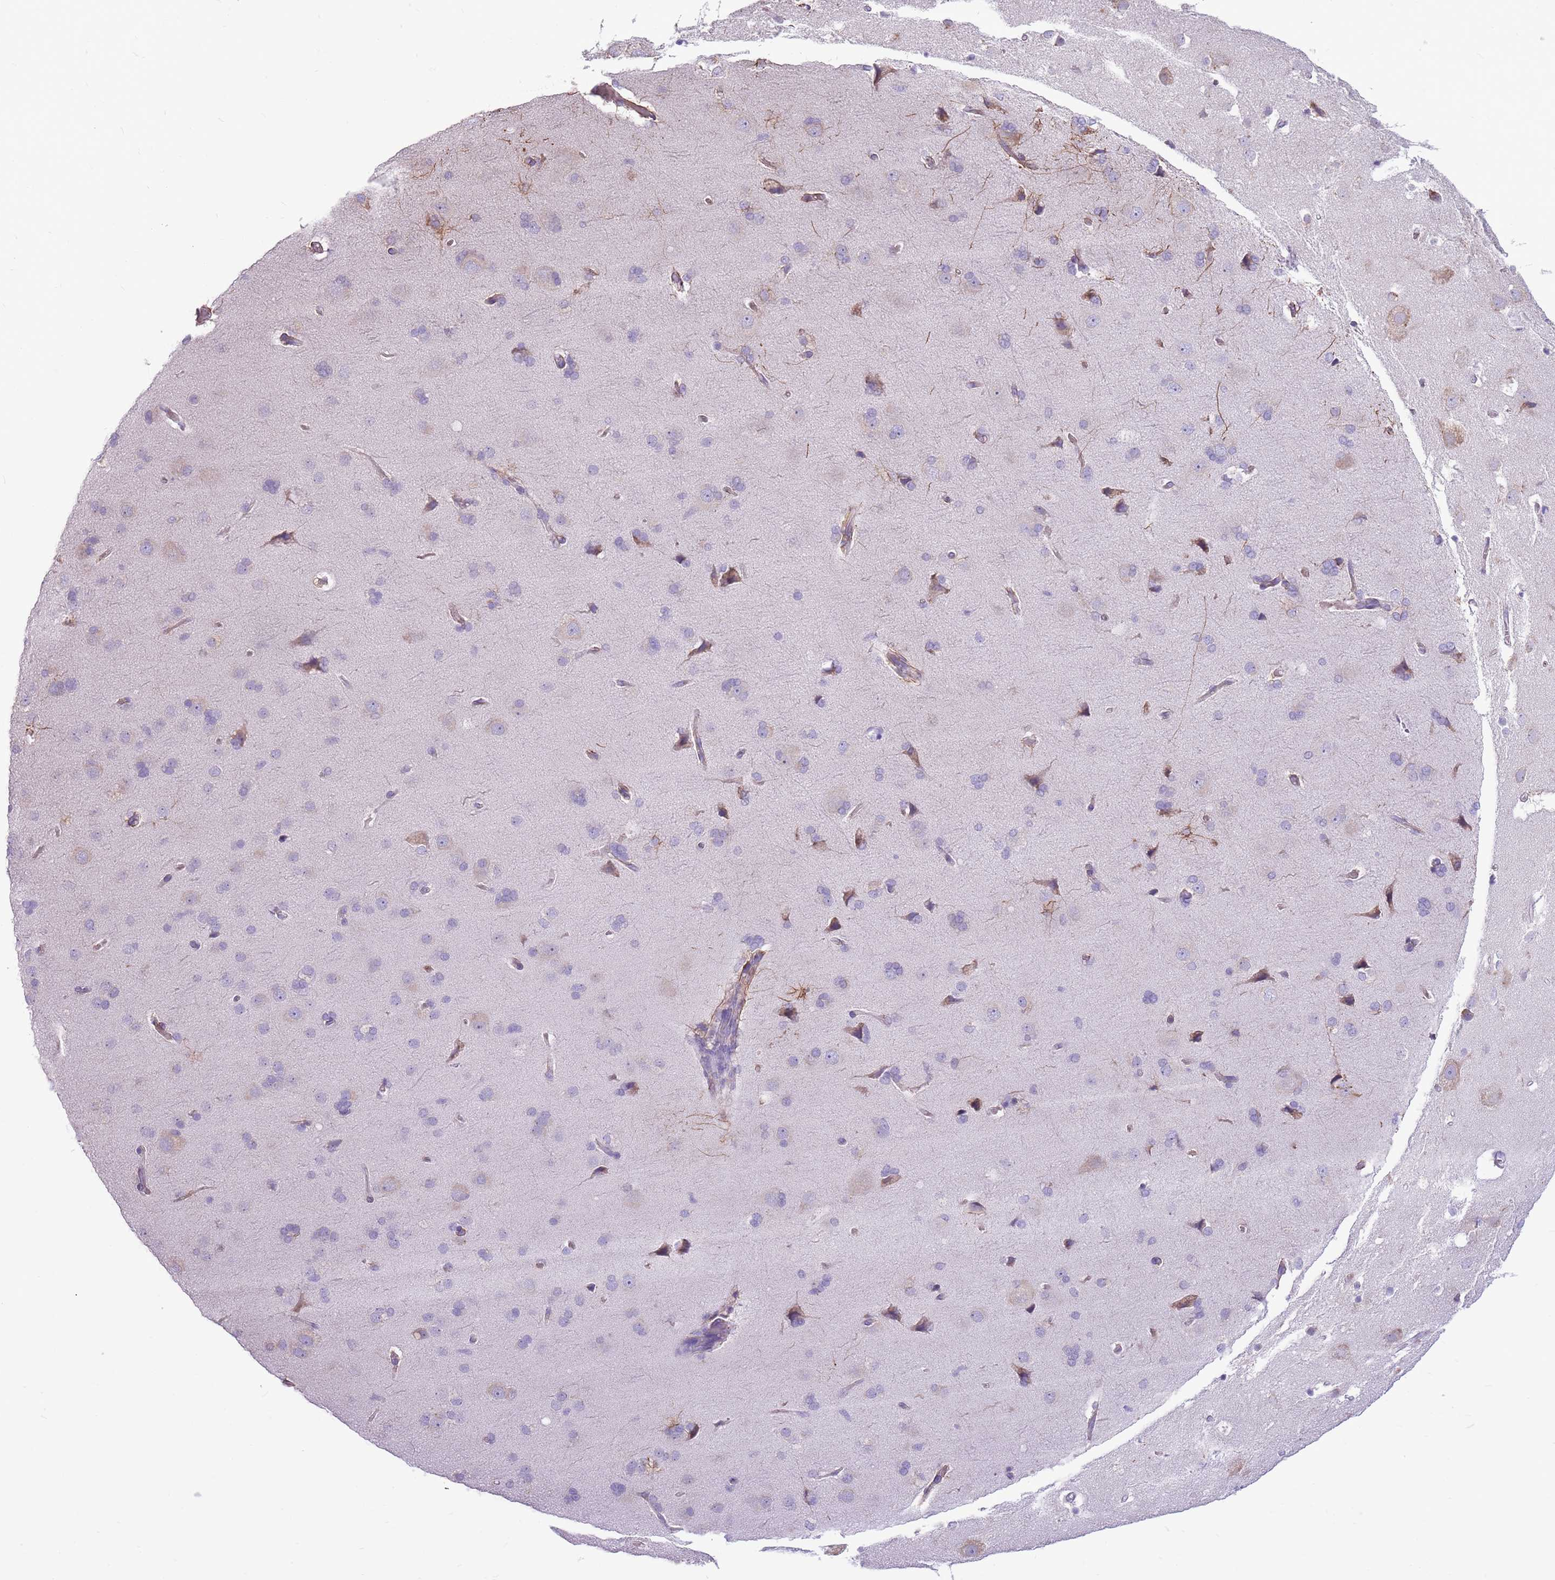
{"staining": {"intensity": "weak", "quantity": "<25%", "location": "cytoplasmic/membranous"}, "tissue": "cerebral cortex", "cell_type": "Endothelial cells", "image_type": "normal", "snomed": [{"axis": "morphology", "description": "Normal tissue, NOS"}, {"axis": "topography", "description": "Cerebral cortex"}], "caption": "Human cerebral cortex stained for a protein using IHC reveals no positivity in endothelial cells.", "gene": "KCTD19", "patient": {"sex": "male", "age": 62}}